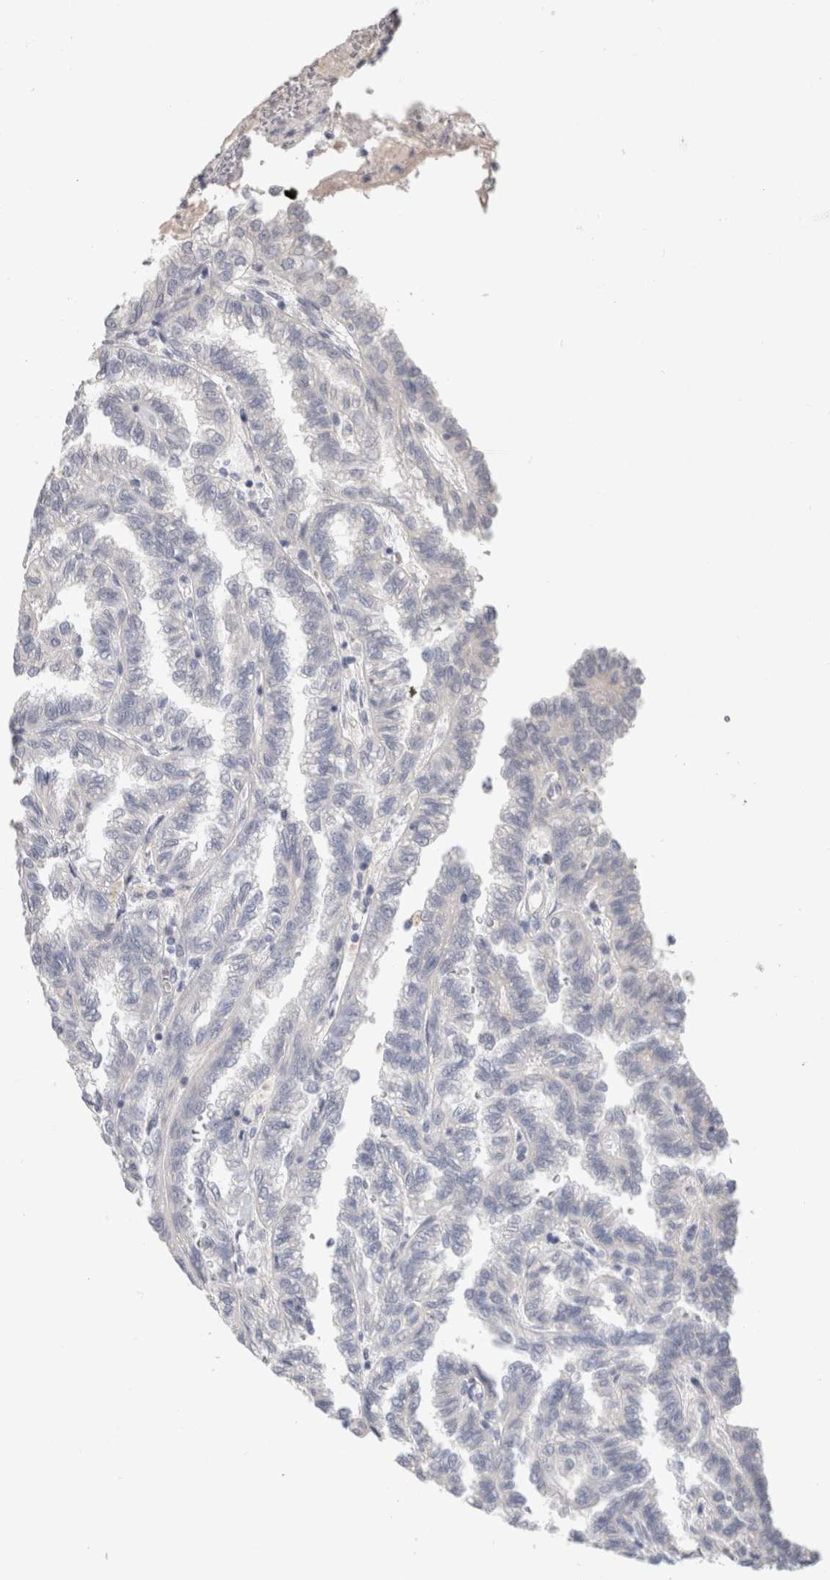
{"staining": {"intensity": "negative", "quantity": "none", "location": "none"}, "tissue": "renal cancer", "cell_type": "Tumor cells", "image_type": "cancer", "snomed": [{"axis": "morphology", "description": "Inflammation, NOS"}, {"axis": "morphology", "description": "Adenocarcinoma, NOS"}, {"axis": "topography", "description": "Kidney"}], "caption": "Tumor cells show no significant protein expression in renal cancer.", "gene": "AFP", "patient": {"sex": "male", "age": 68}}